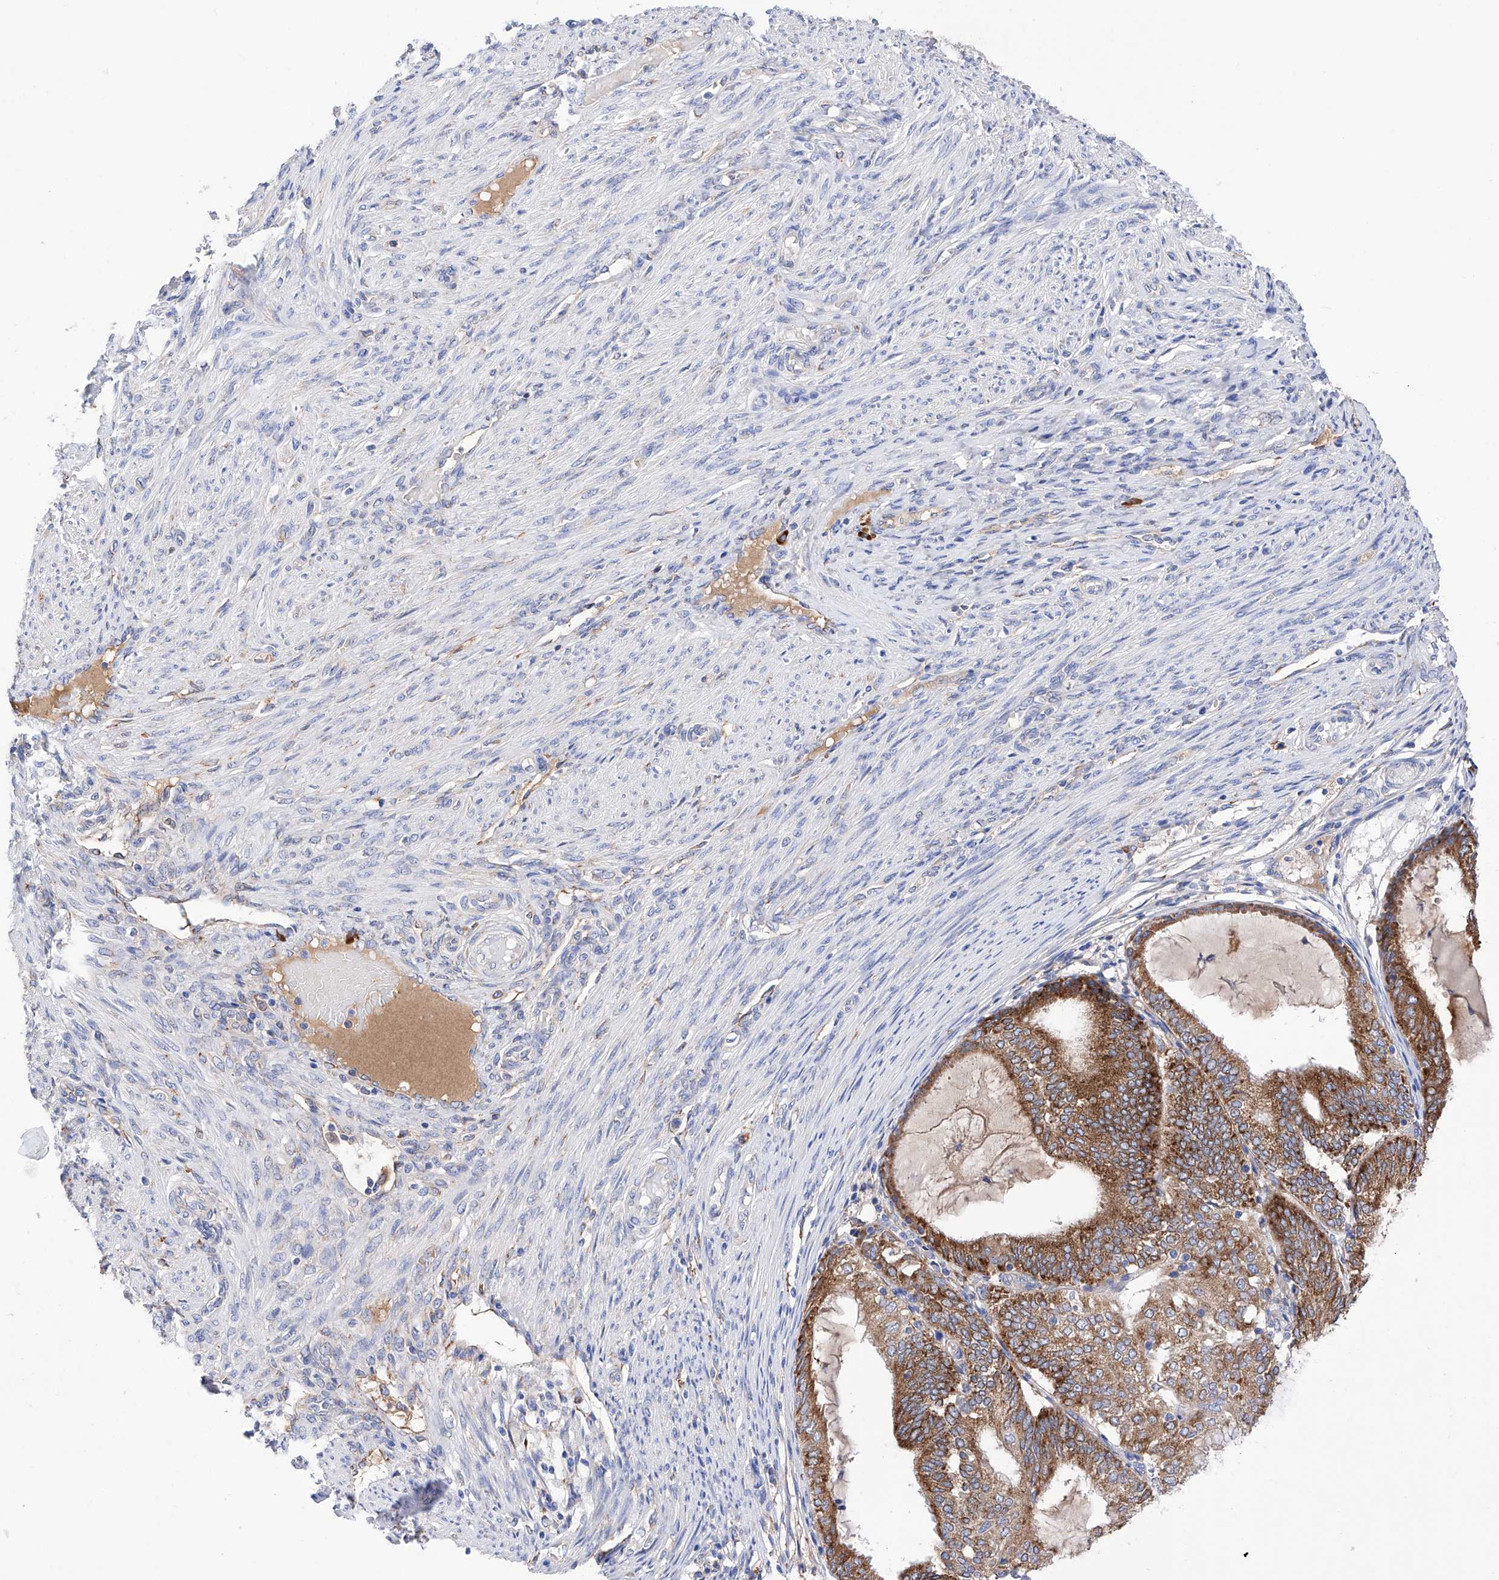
{"staining": {"intensity": "moderate", "quantity": ">75%", "location": "cytoplasmic/membranous"}, "tissue": "endometrial cancer", "cell_type": "Tumor cells", "image_type": "cancer", "snomed": [{"axis": "morphology", "description": "Adenocarcinoma, NOS"}, {"axis": "topography", "description": "Endometrium"}], "caption": "Immunohistochemical staining of human endometrial adenocarcinoma shows medium levels of moderate cytoplasmic/membranous protein staining in approximately >75% of tumor cells.", "gene": "PDIA5", "patient": {"sex": "female", "age": 81}}